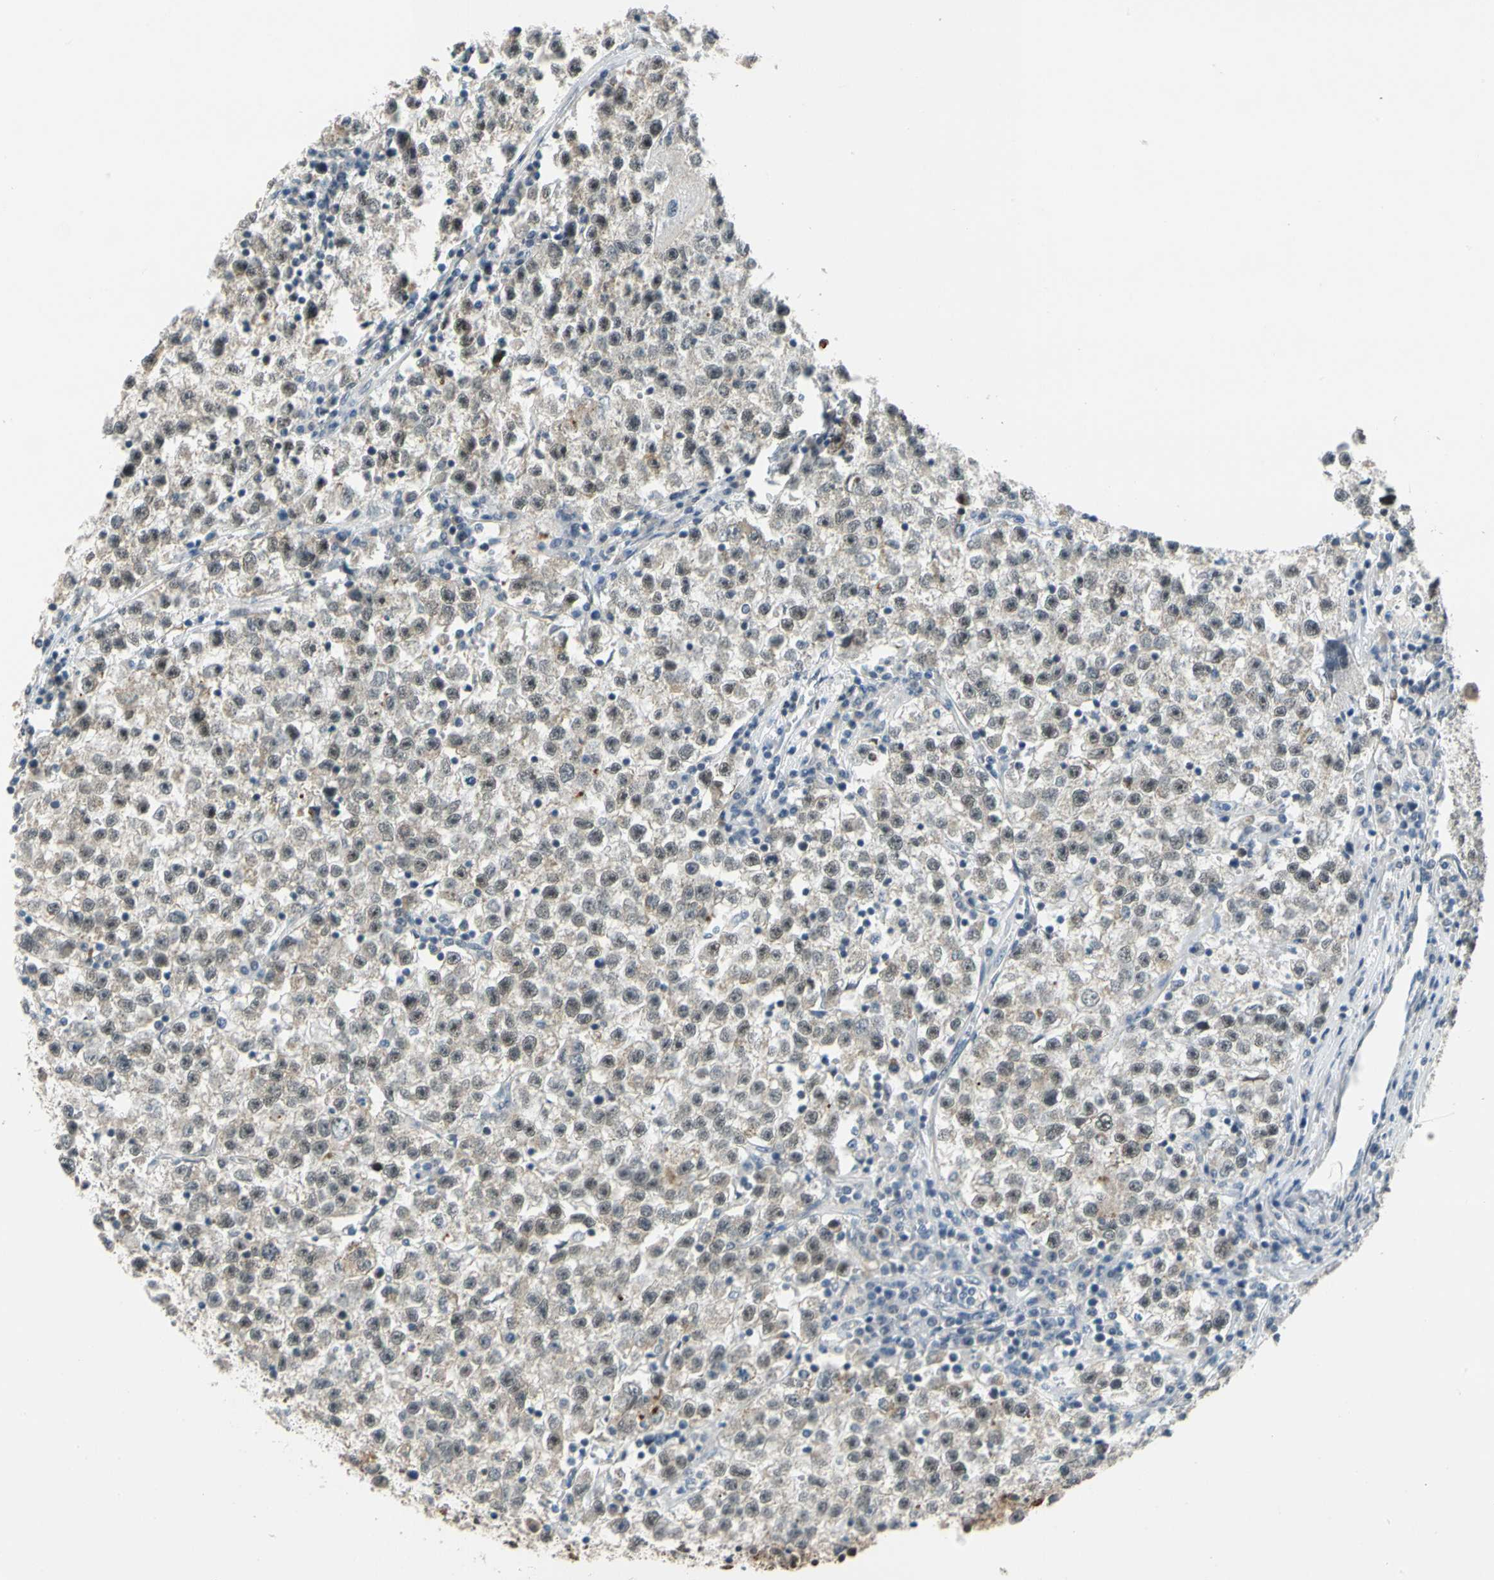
{"staining": {"intensity": "weak", "quantity": ">75%", "location": "cytoplasmic/membranous,nuclear"}, "tissue": "testis cancer", "cell_type": "Tumor cells", "image_type": "cancer", "snomed": [{"axis": "morphology", "description": "Seminoma, NOS"}, {"axis": "topography", "description": "Testis"}], "caption": "Testis seminoma stained for a protein (brown) demonstrates weak cytoplasmic/membranous and nuclear positive staining in approximately >75% of tumor cells.", "gene": "POGZ", "patient": {"sex": "male", "age": 22}}